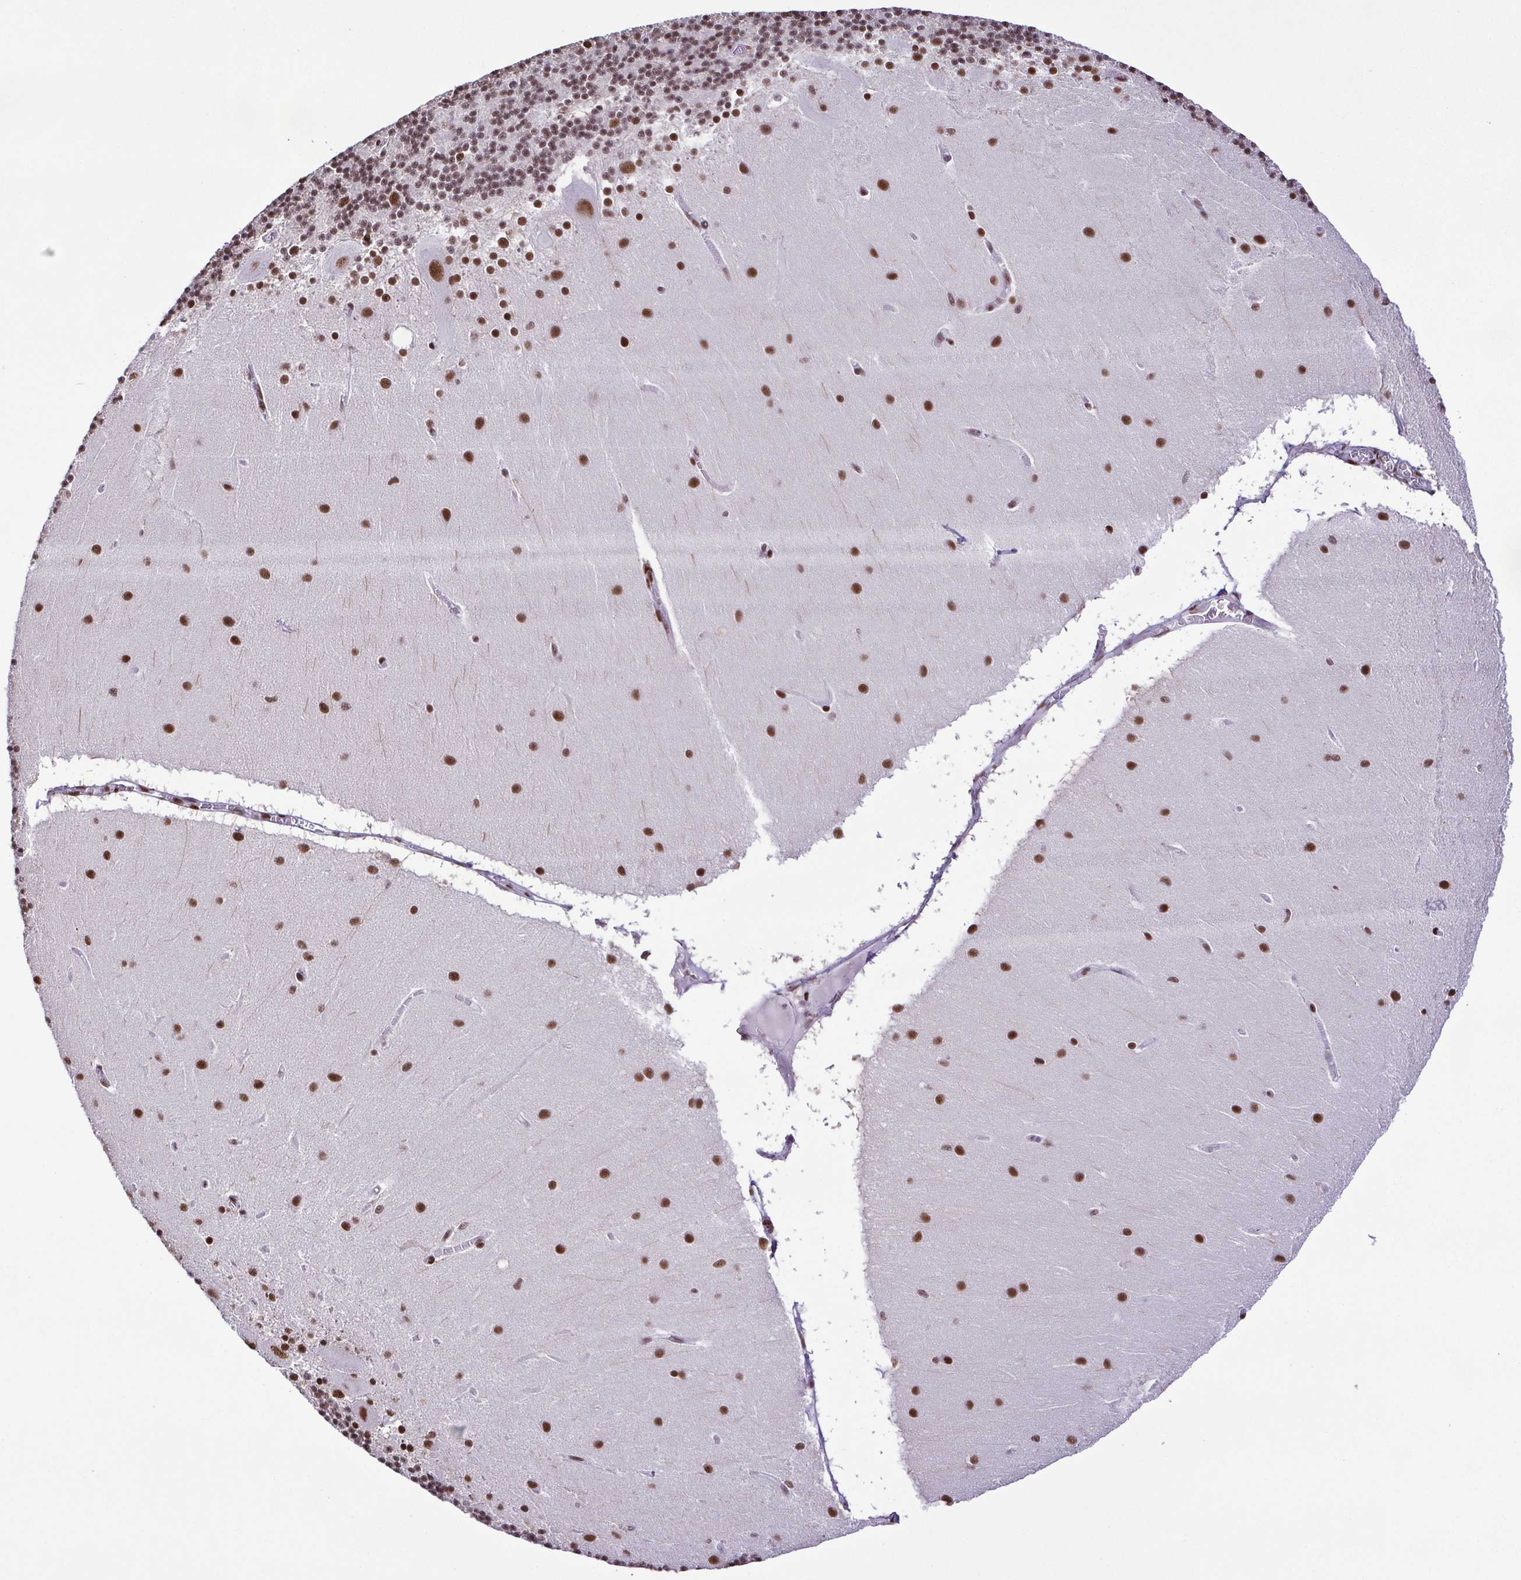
{"staining": {"intensity": "moderate", "quantity": ">75%", "location": "nuclear"}, "tissue": "cerebellum", "cell_type": "Cells in granular layer", "image_type": "normal", "snomed": [{"axis": "morphology", "description": "Normal tissue, NOS"}, {"axis": "topography", "description": "Cerebellum"}], "caption": "Immunohistochemical staining of unremarkable cerebellum demonstrates >75% levels of moderate nuclear protein positivity in approximately >75% of cells in granular layer.", "gene": "TRIM28", "patient": {"sex": "female", "age": 54}}